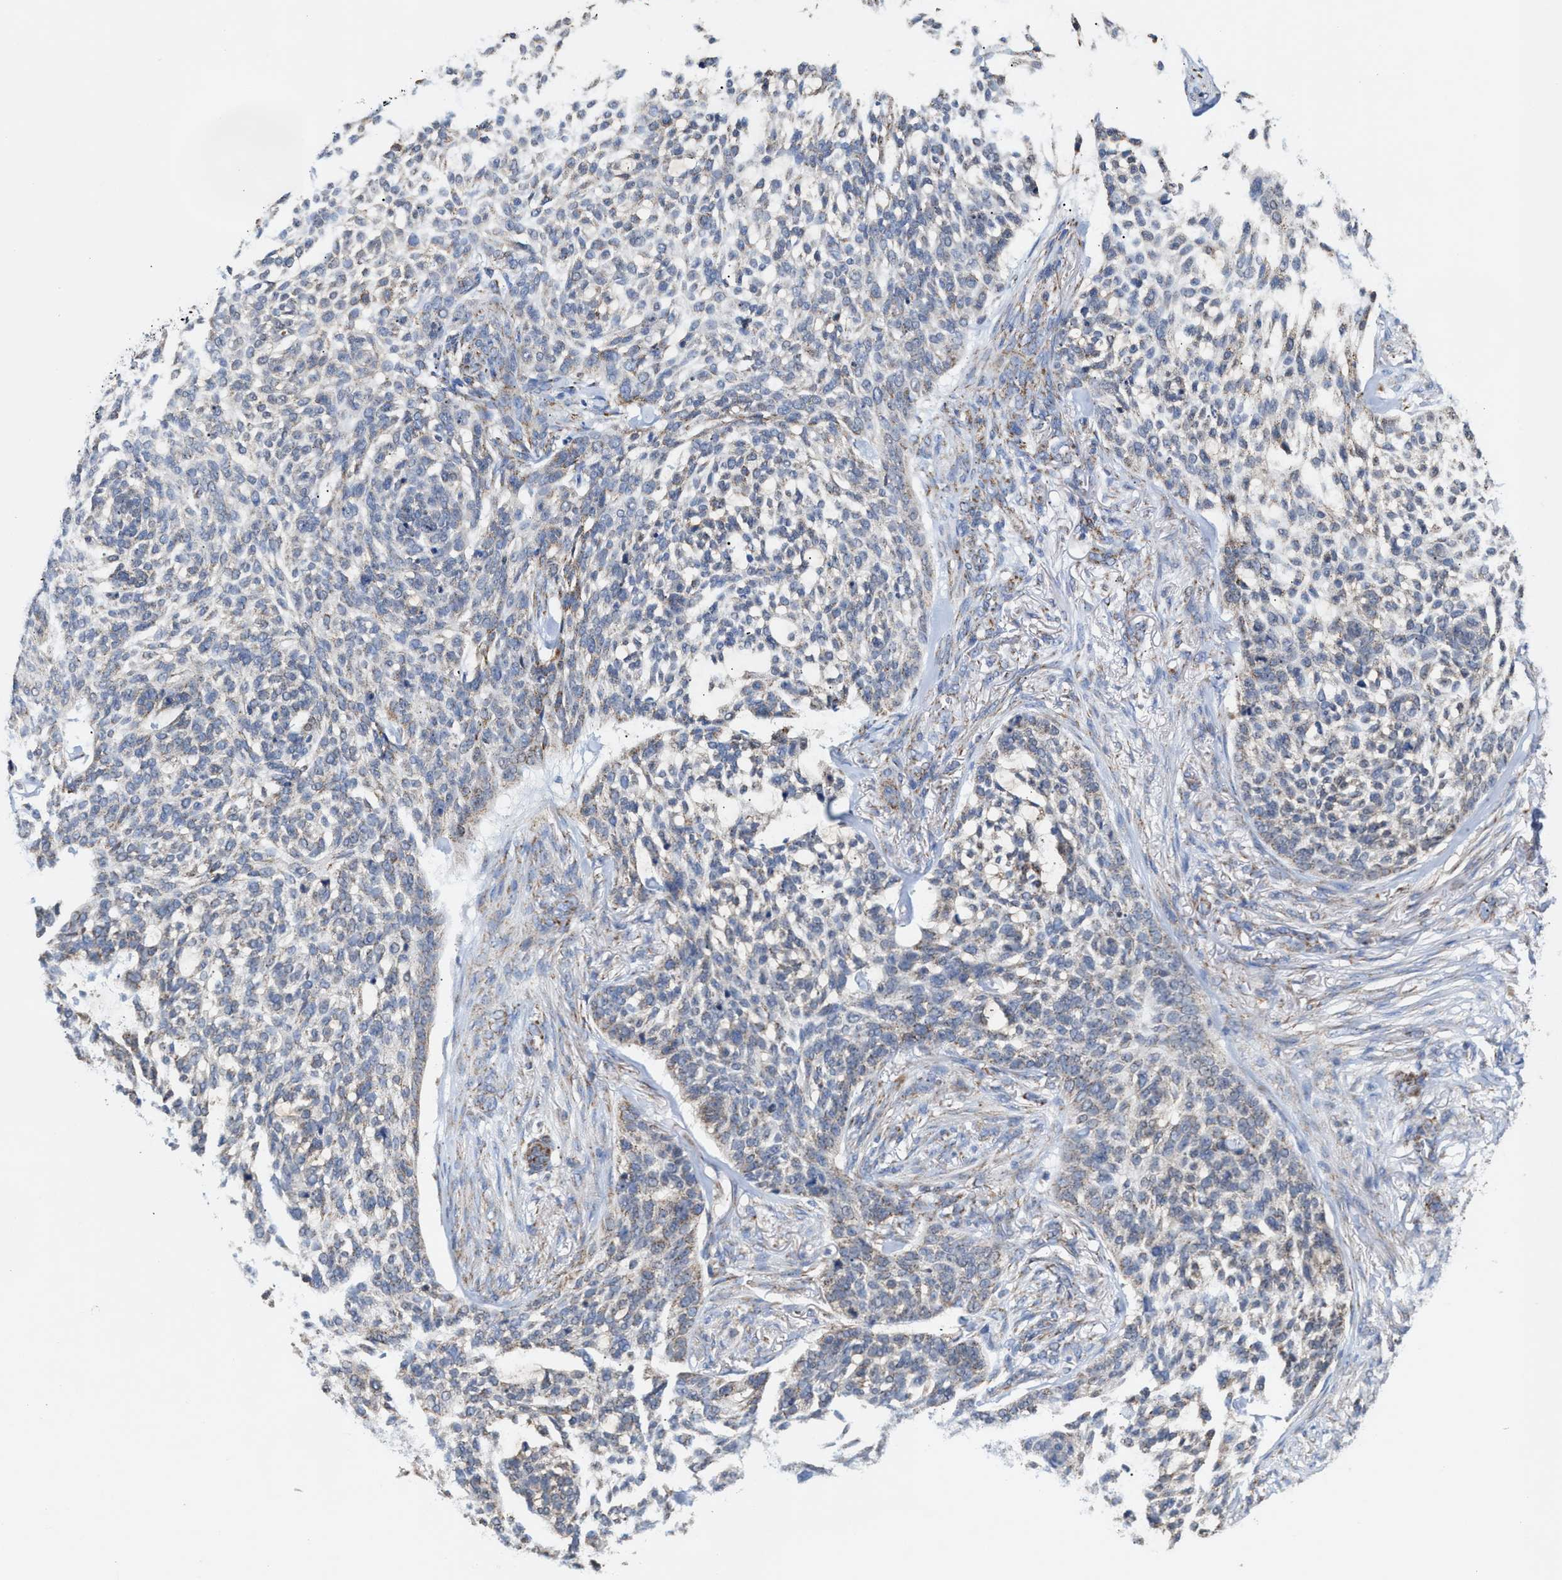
{"staining": {"intensity": "weak", "quantity": "25%-75%", "location": "cytoplasmic/membranous"}, "tissue": "skin cancer", "cell_type": "Tumor cells", "image_type": "cancer", "snomed": [{"axis": "morphology", "description": "Basal cell carcinoma"}, {"axis": "topography", "description": "Skin"}], "caption": "Immunohistochemistry (IHC) staining of skin cancer (basal cell carcinoma), which displays low levels of weak cytoplasmic/membranous staining in approximately 25%-75% of tumor cells indicating weak cytoplasmic/membranous protein staining. The staining was performed using DAB (brown) for protein detection and nuclei were counterstained in hematoxylin (blue).", "gene": "MECR", "patient": {"sex": "female", "age": 64}}